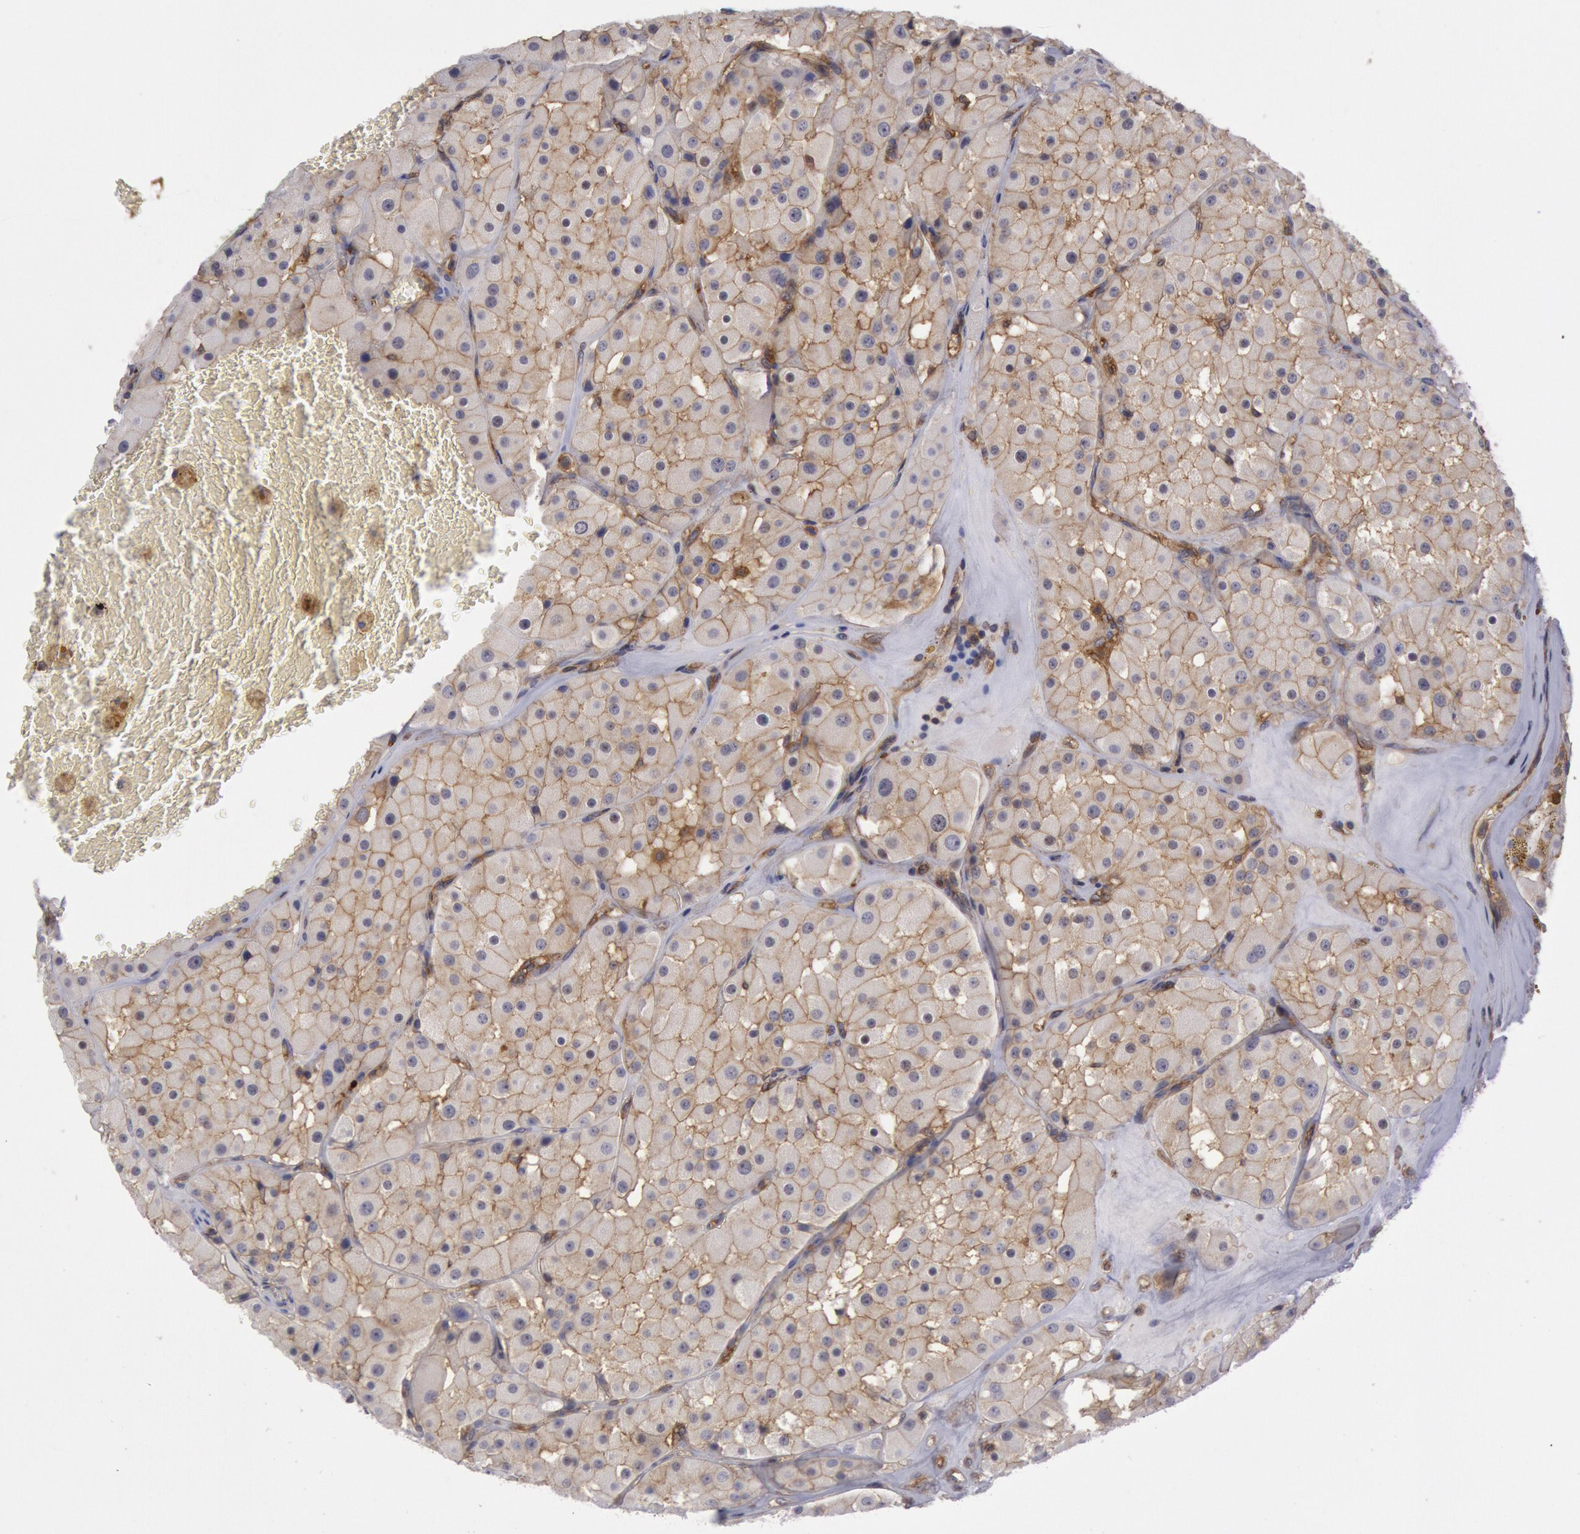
{"staining": {"intensity": "moderate", "quantity": ">75%", "location": "cytoplasmic/membranous"}, "tissue": "renal cancer", "cell_type": "Tumor cells", "image_type": "cancer", "snomed": [{"axis": "morphology", "description": "Adenocarcinoma, uncertain malignant potential"}, {"axis": "topography", "description": "Kidney"}], "caption": "Immunohistochemical staining of human renal adenocarcinoma,  uncertain malignant potential shows moderate cytoplasmic/membranous protein staining in approximately >75% of tumor cells.", "gene": "STX4", "patient": {"sex": "male", "age": 63}}